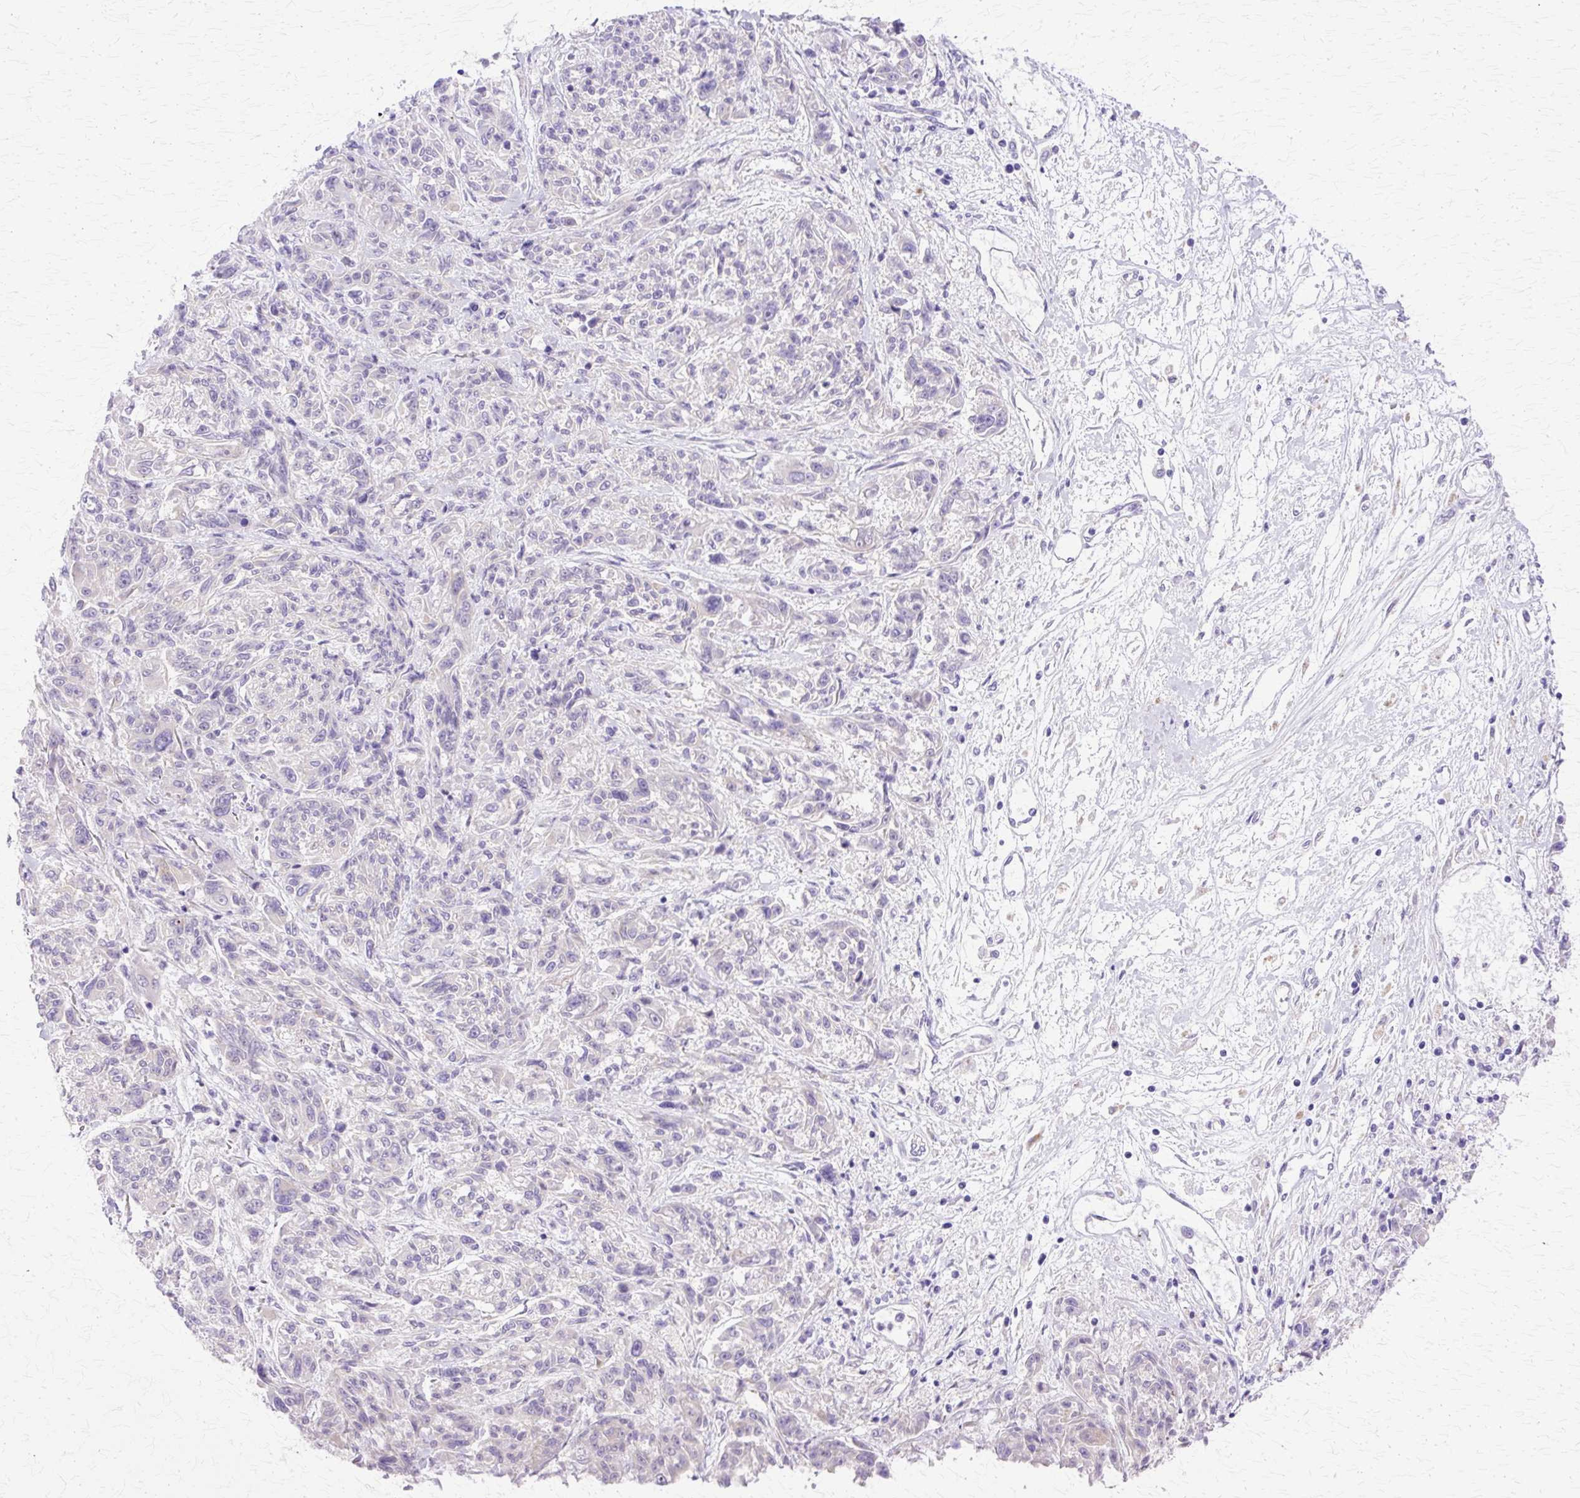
{"staining": {"intensity": "negative", "quantity": "none", "location": "none"}, "tissue": "melanoma", "cell_type": "Tumor cells", "image_type": "cancer", "snomed": [{"axis": "morphology", "description": "Malignant melanoma, NOS"}, {"axis": "topography", "description": "Skin"}], "caption": "This image is of malignant melanoma stained with immunohistochemistry (IHC) to label a protein in brown with the nuclei are counter-stained blue. There is no positivity in tumor cells.", "gene": "TBC1D3G", "patient": {"sex": "male", "age": 53}}